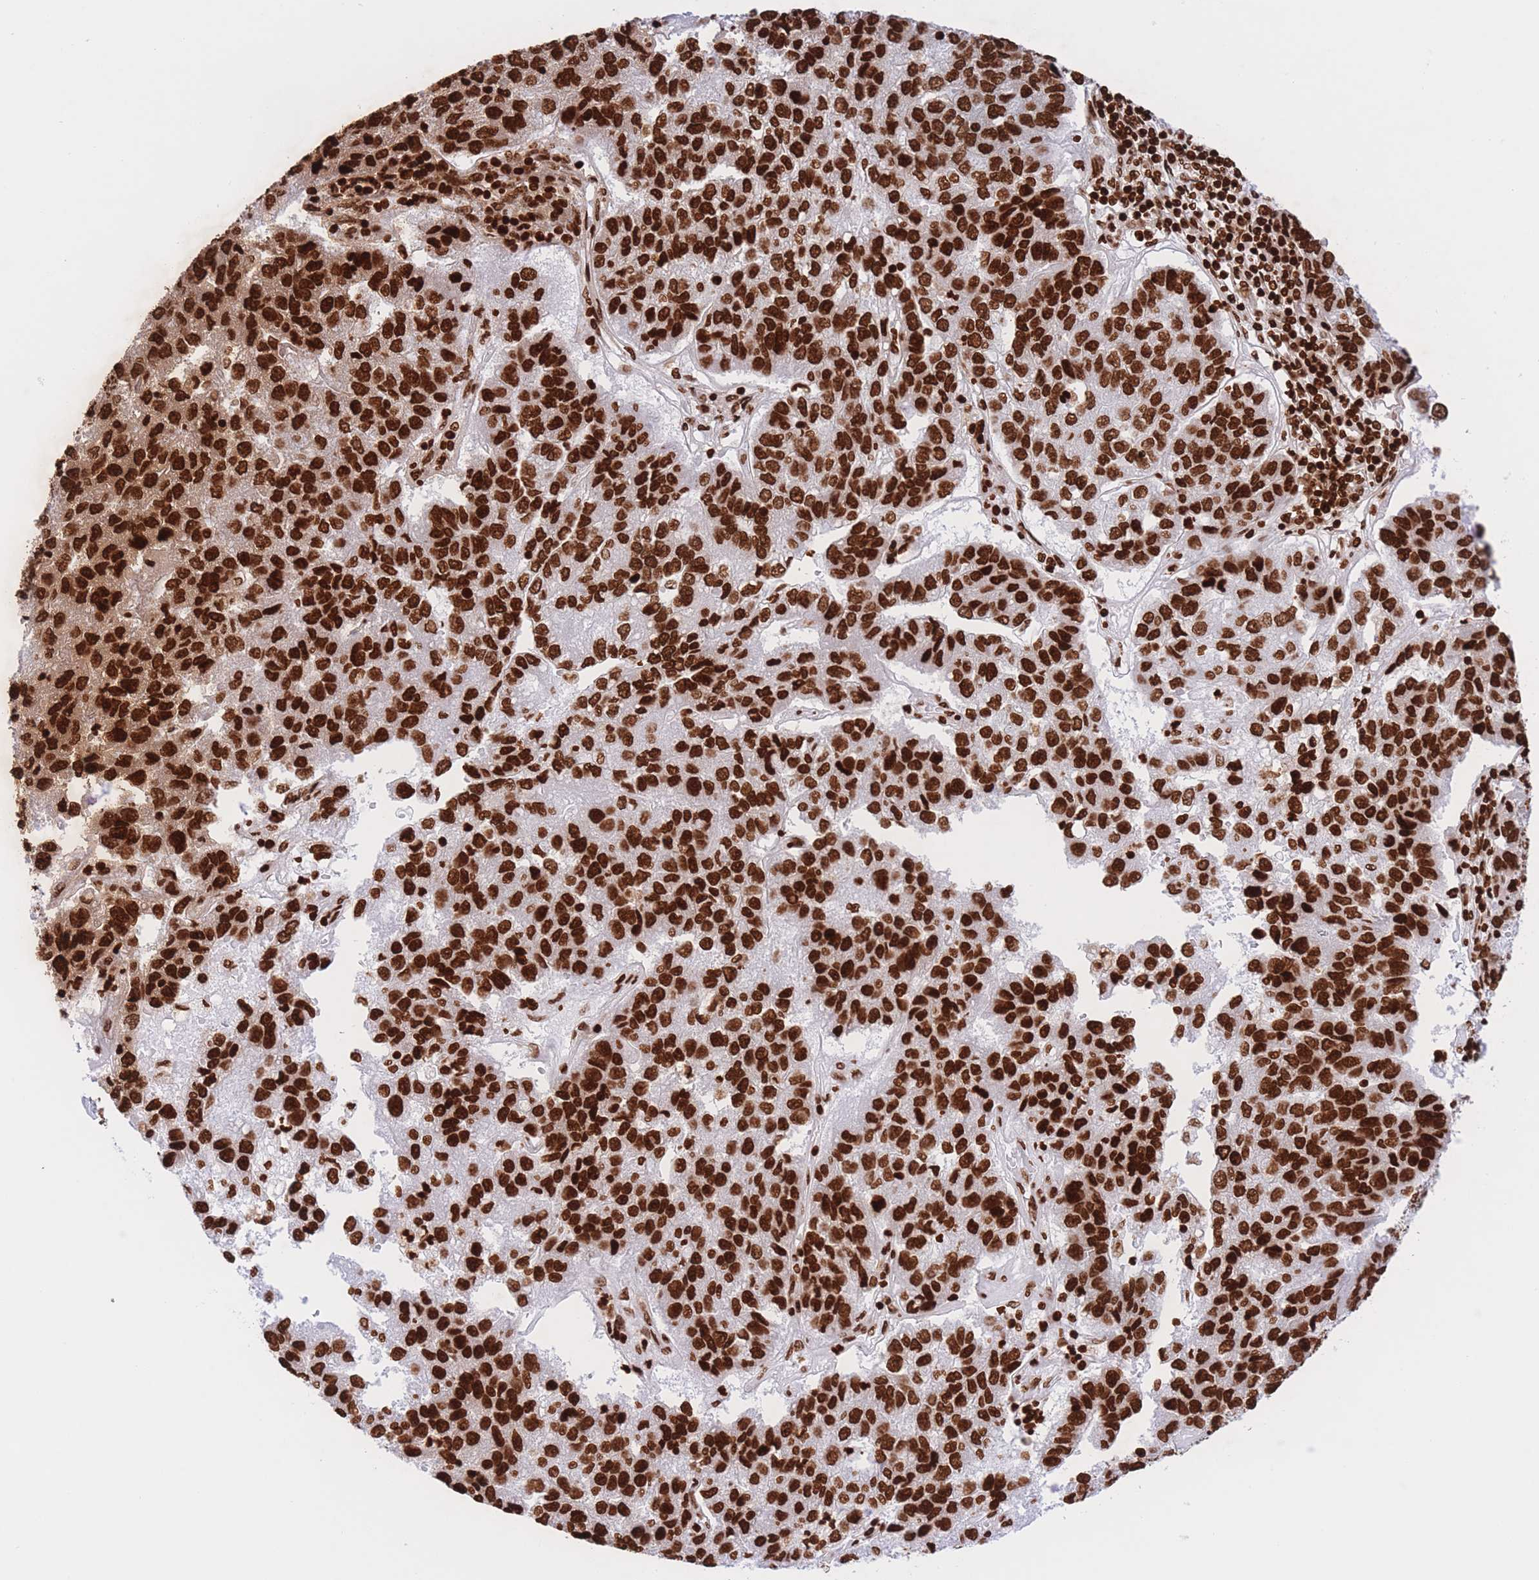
{"staining": {"intensity": "strong", "quantity": ">75%", "location": "nuclear"}, "tissue": "pancreatic cancer", "cell_type": "Tumor cells", "image_type": "cancer", "snomed": [{"axis": "morphology", "description": "Adenocarcinoma, NOS"}, {"axis": "topography", "description": "Pancreas"}], "caption": "Pancreatic cancer was stained to show a protein in brown. There is high levels of strong nuclear positivity in approximately >75% of tumor cells. Using DAB (3,3'-diaminobenzidine) (brown) and hematoxylin (blue) stains, captured at high magnification using brightfield microscopy.", "gene": "H2BC11", "patient": {"sex": "female", "age": 61}}